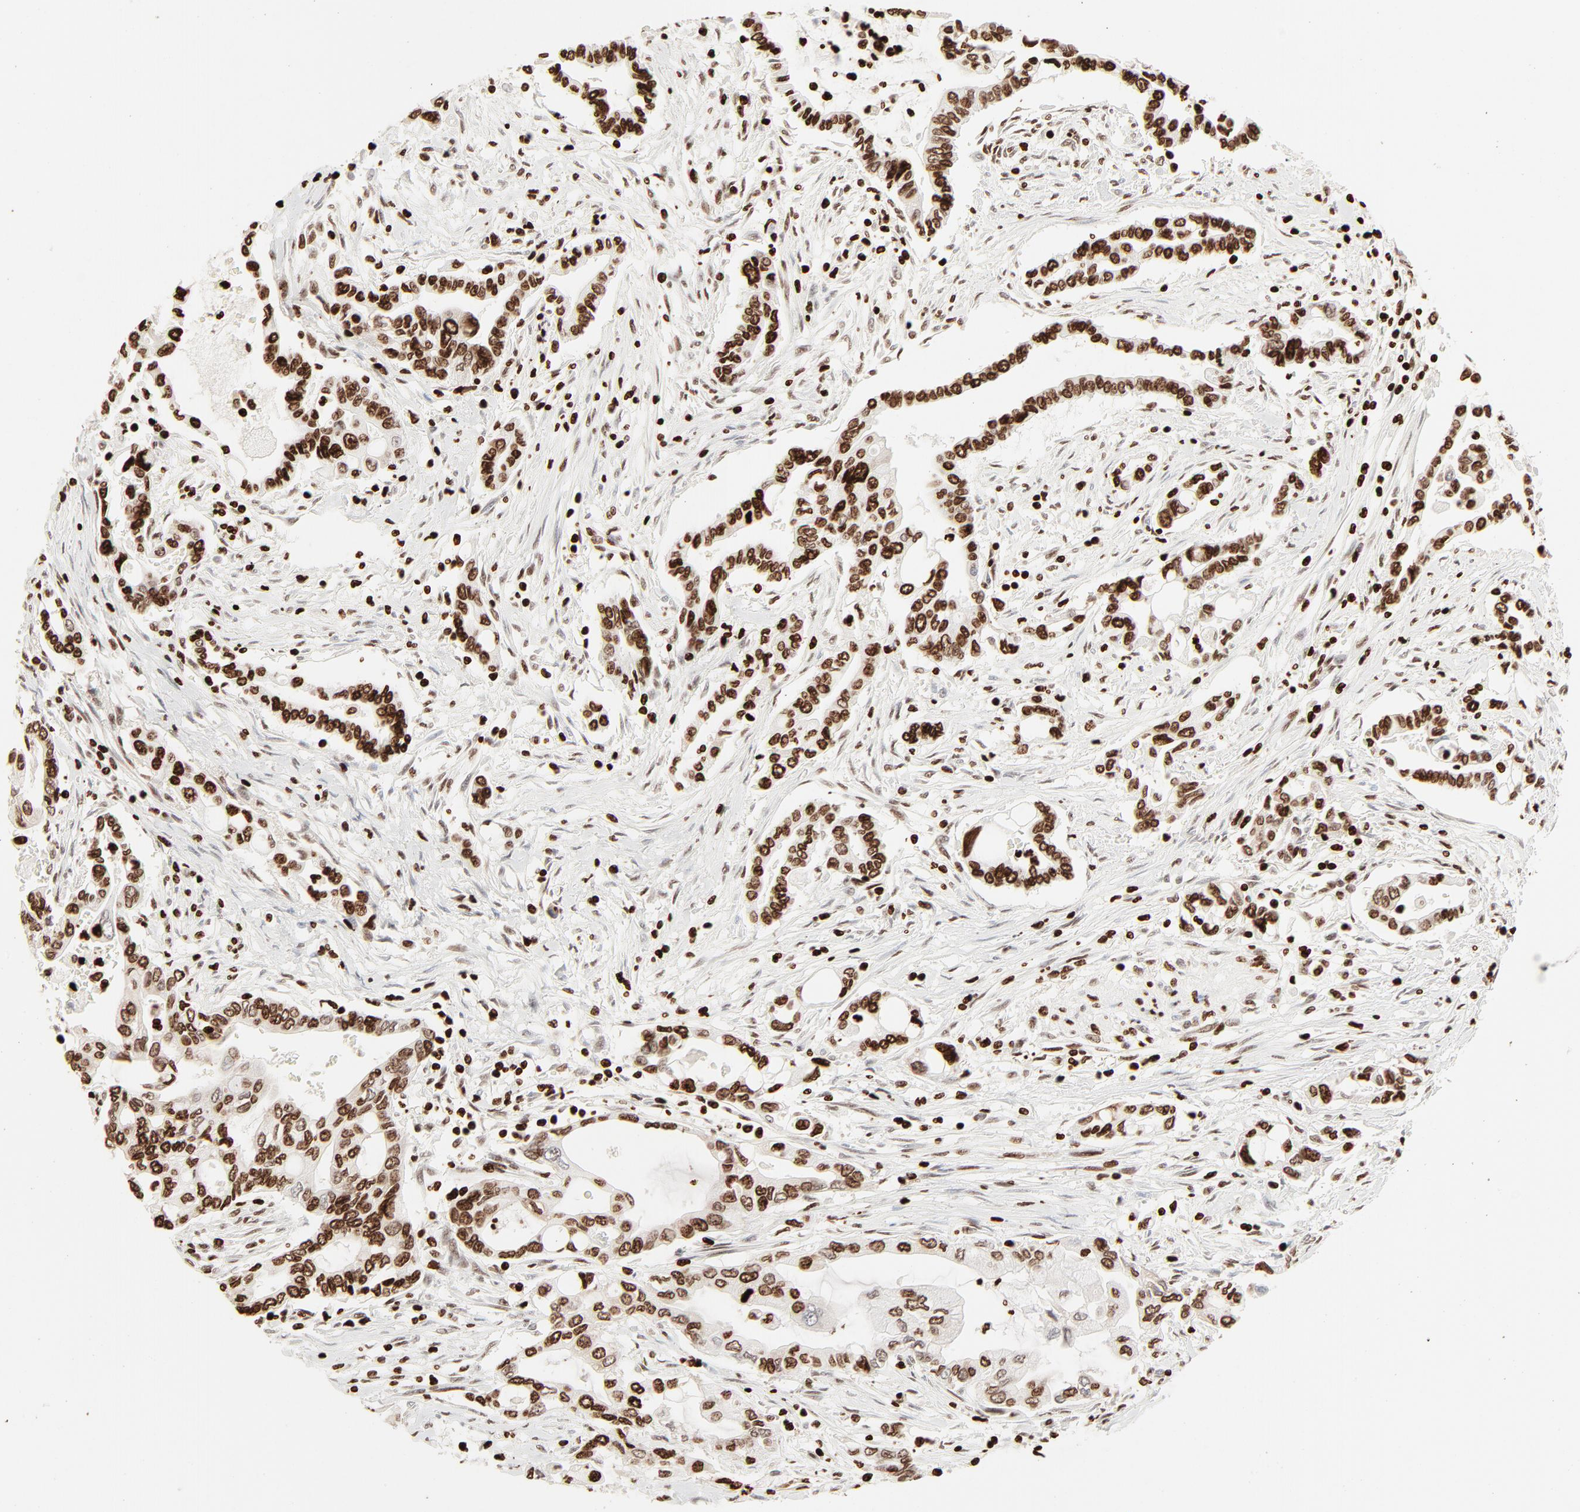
{"staining": {"intensity": "strong", "quantity": ">75%", "location": "cytoplasmic/membranous,nuclear"}, "tissue": "pancreatic cancer", "cell_type": "Tumor cells", "image_type": "cancer", "snomed": [{"axis": "morphology", "description": "Adenocarcinoma, NOS"}, {"axis": "topography", "description": "Pancreas"}], "caption": "There is high levels of strong cytoplasmic/membranous and nuclear positivity in tumor cells of pancreatic adenocarcinoma, as demonstrated by immunohistochemical staining (brown color).", "gene": "HMGB2", "patient": {"sex": "female", "age": 57}}